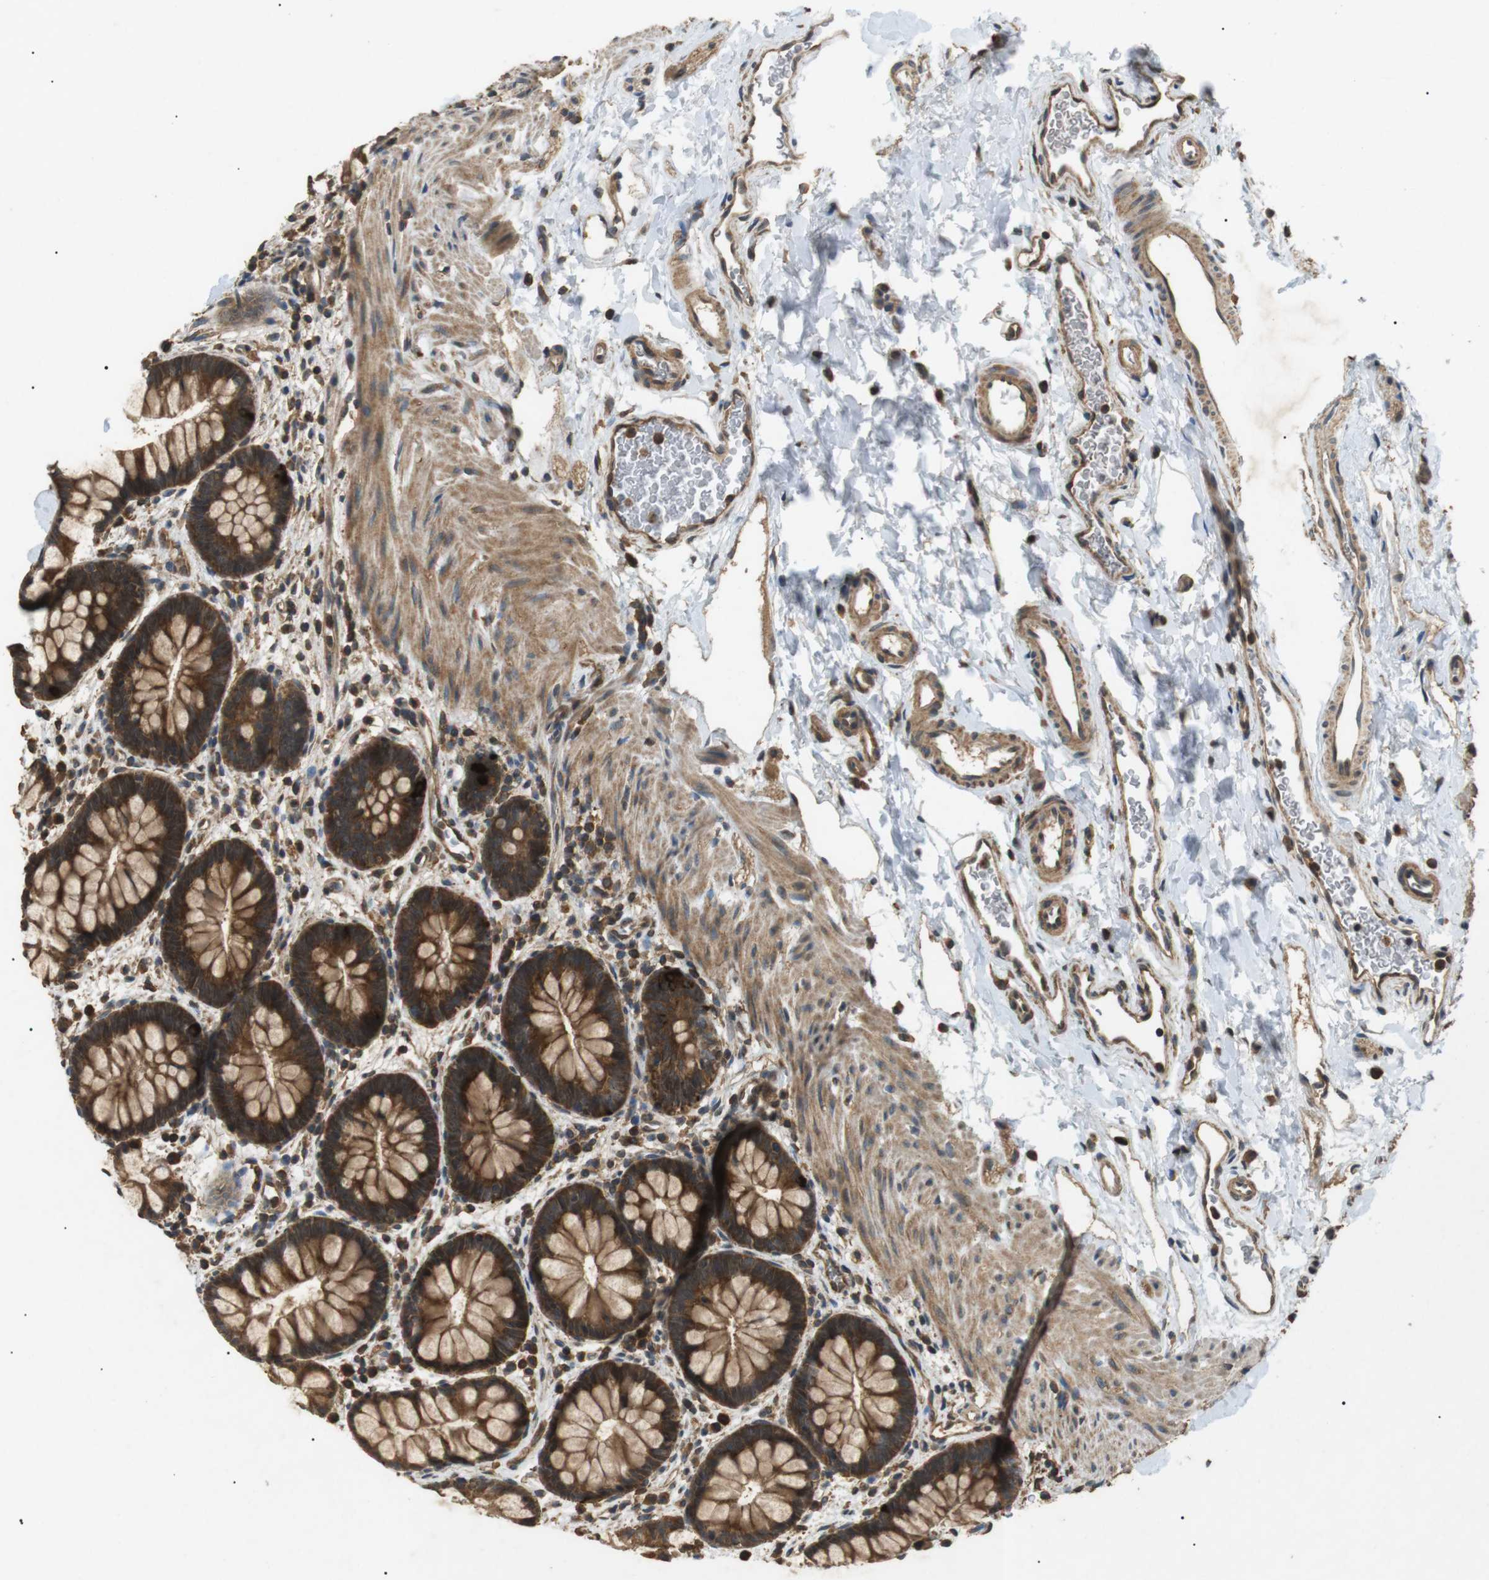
{"staining": {"intensity": "strong", "quantity": ">75%", "location": "cytoplasmic/membranous"}, "tissue": "rectum", "cell_type": "Glandular cells", "image_type": "normal", "snomed": [{"axis": "morphology", "description": "Normal tissue, NOS"}, {"axis": "topography", "description": "Rectum"}], "caption": "Immunohistochemistry micrograph of benign human rectum stained for a protein (brown), which reveals high levels of strong cytoplasmic/membranous staining in approximately >75% of glandular cells.", "gene": "TBC1D15", "patient": {"sex": "female", "age": 24}}